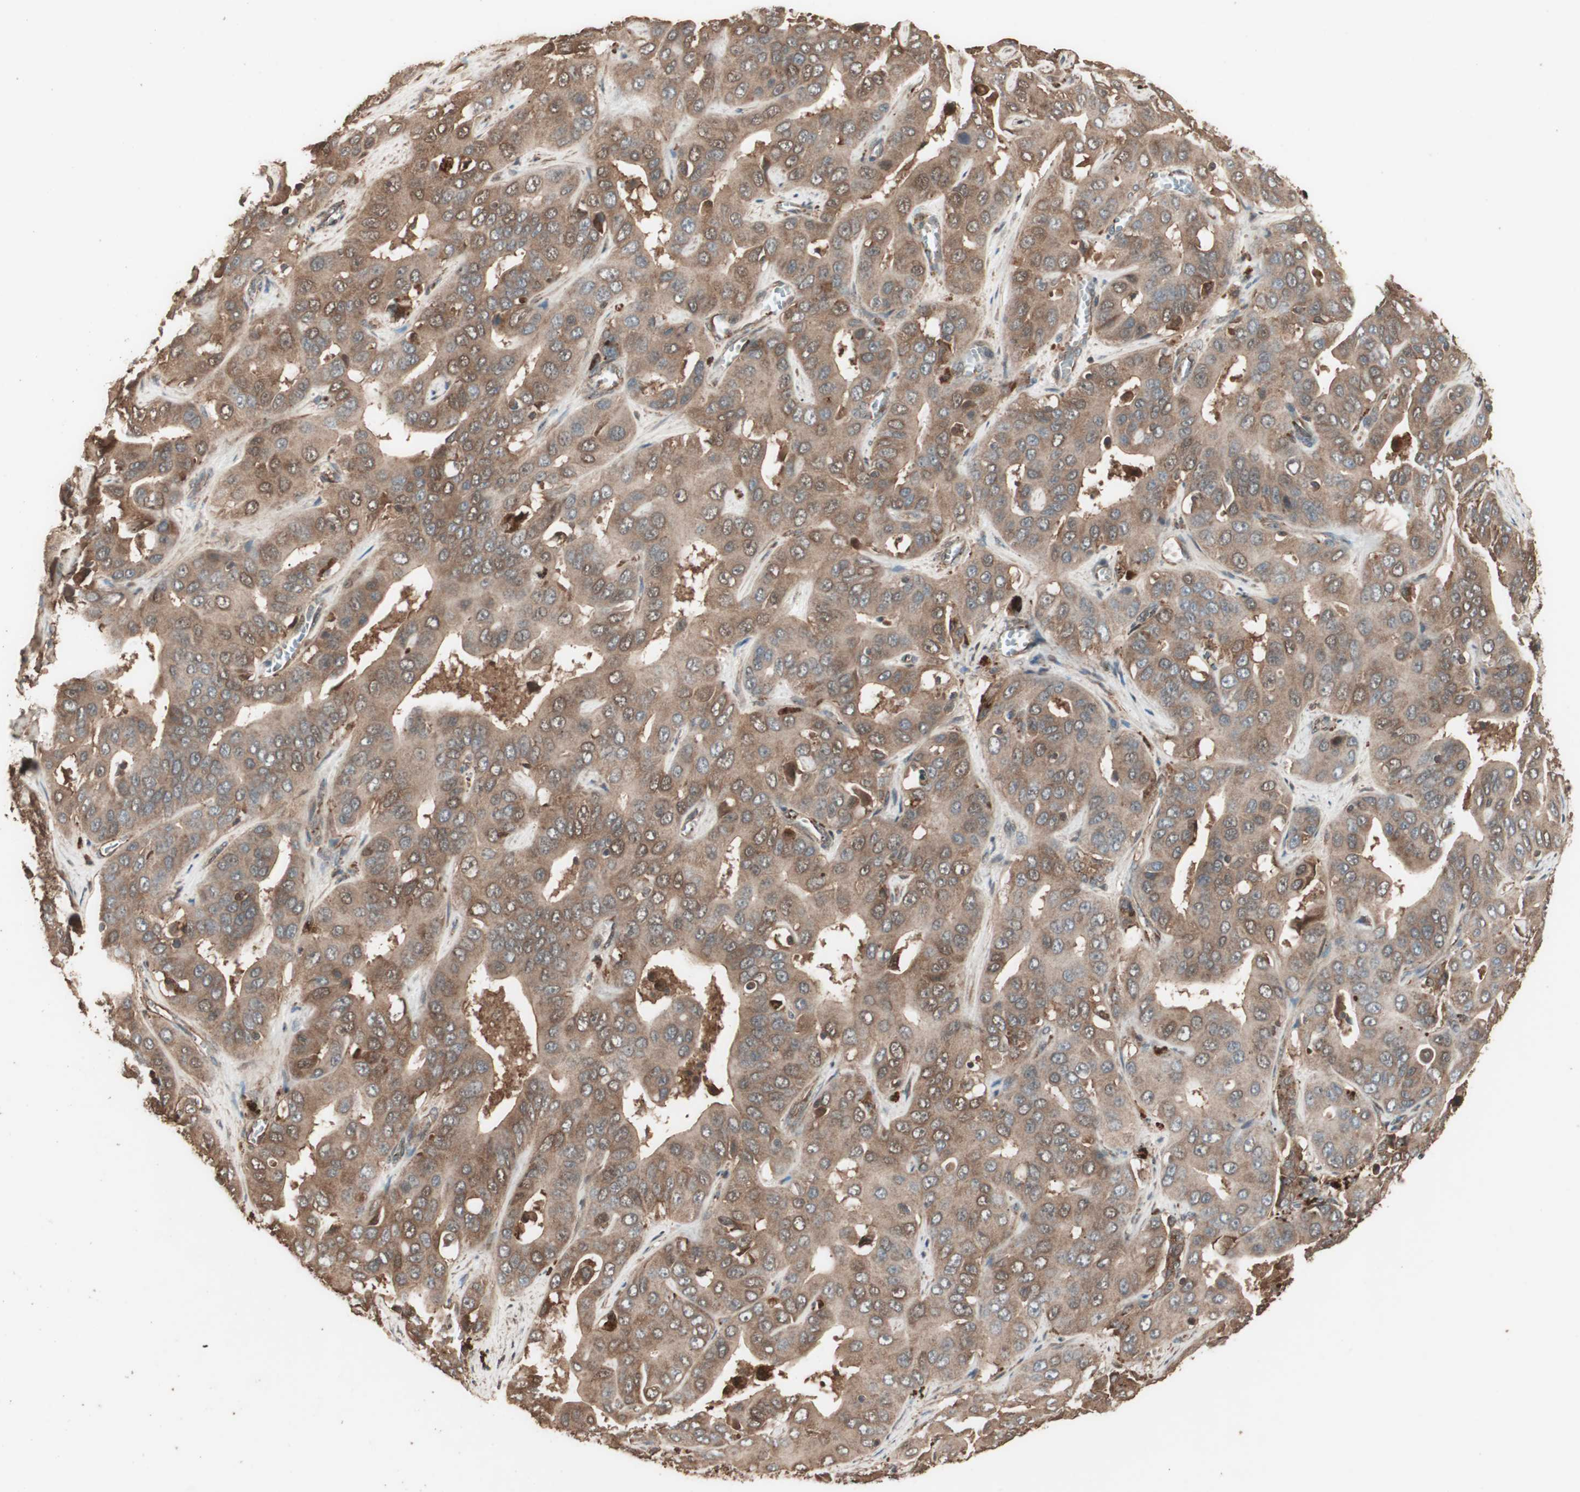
{"staining": {"intensity": "moderate", "quantity": ">75%", "location": "cytoplasmic/membranous"}, "tissue": "liver cancer", "cell_type": "Tumor cells", "image_type": "cancer", "snomed": [{"axis": "morphology", "description": "Cholangiocarcinoma"}, {"axis": "topography", "description": "Liver"}], "caption": "A brown stain labels moderate cytoplasmic/membranous expression of a protein in liver cancer (cholangiocarcinoma) tumor cells.", "gene": "CCN4", "patient": {"sex": "female", "age": 52}}